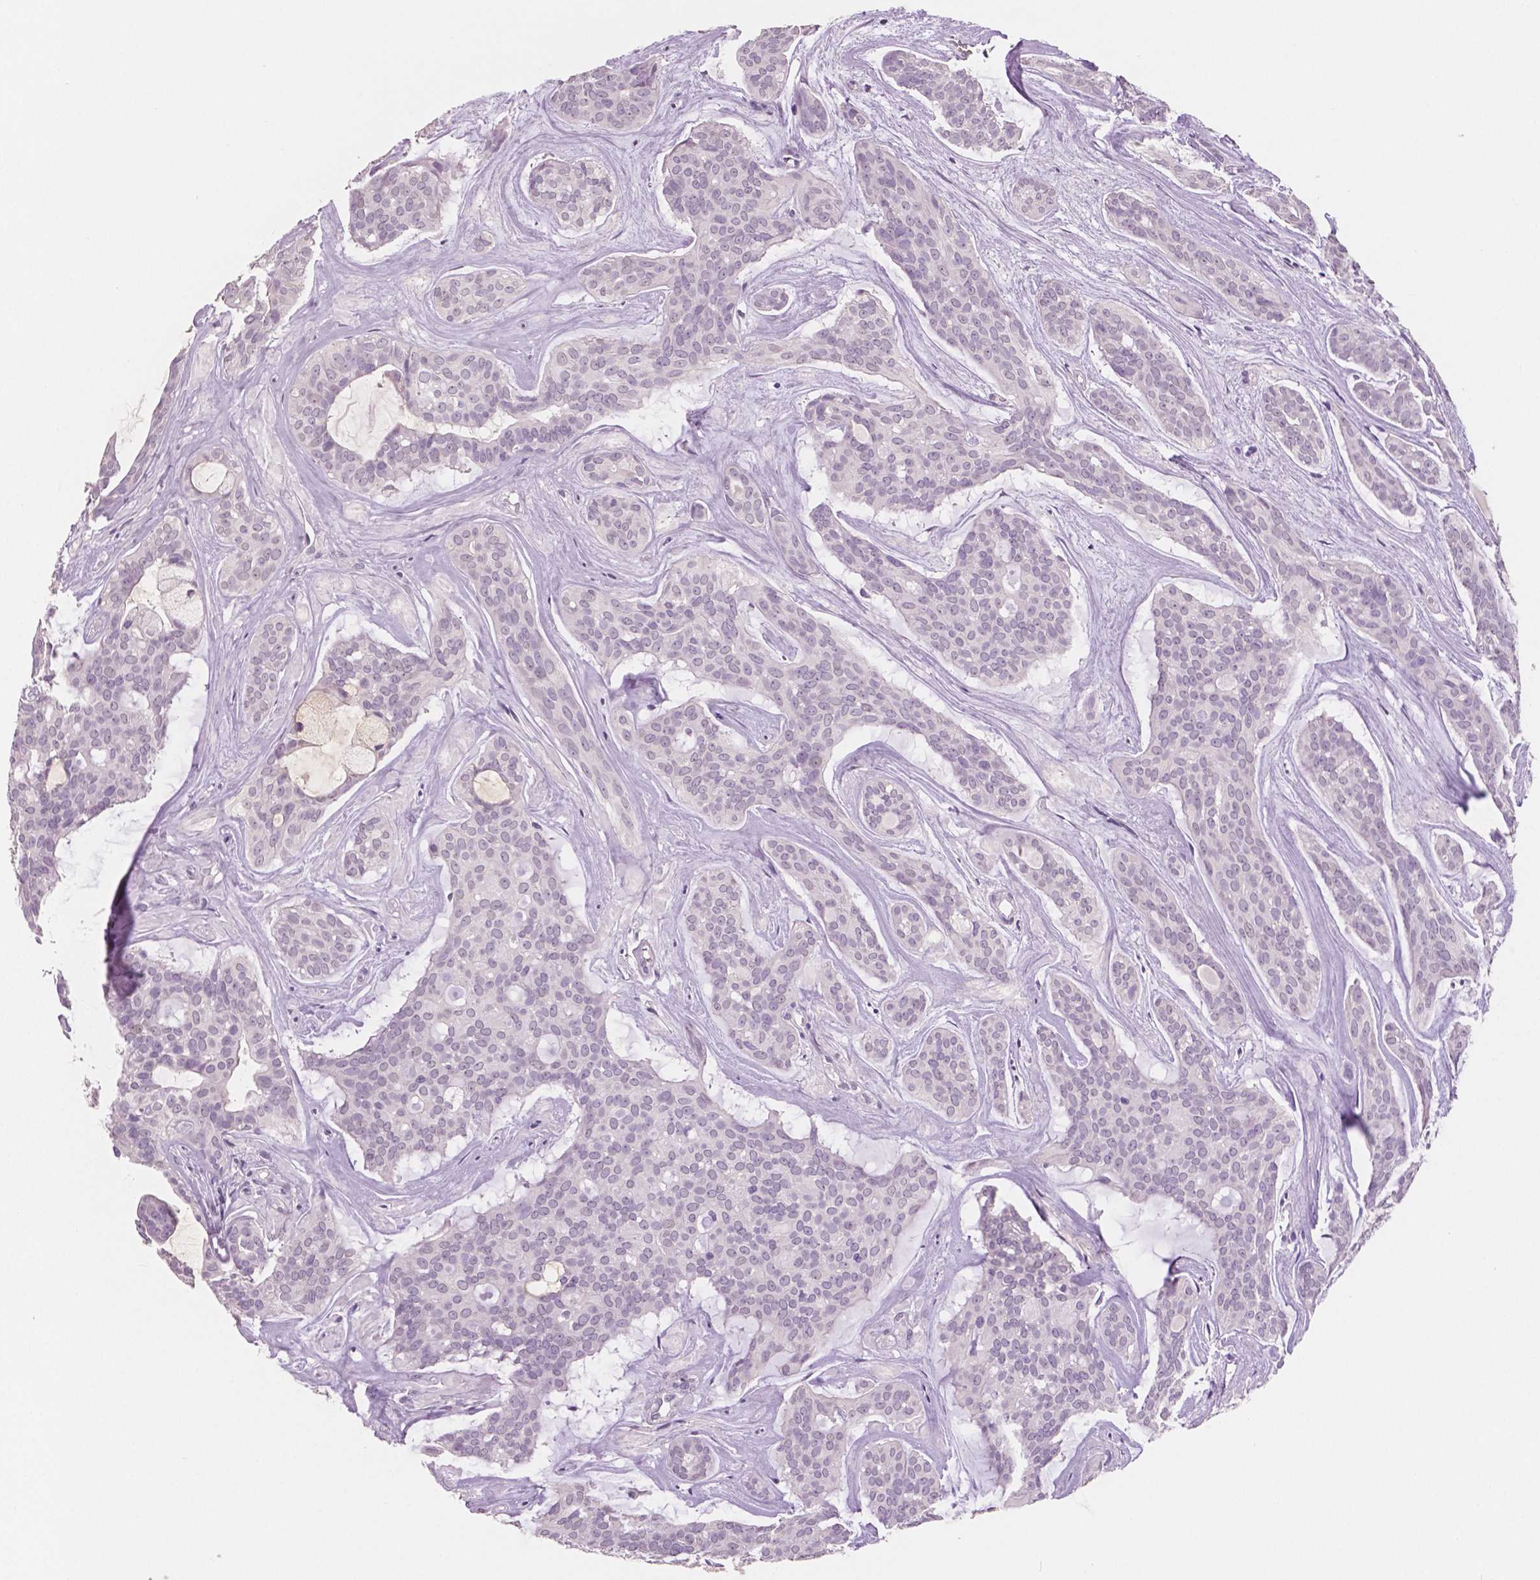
{"staining": {"intensity": "negative", "quantity": "none", "location": "none"}, "tissue": "head and neck cancer", "cell_type": "Tumor cells", "image_type": "cancer", "snomed": [{"axis": "morphology", "description": "Adenocarcinoma, NOS"}, {"axis": "topography", "description": "Head-Neck"}], "caption": "Immunohistochemistry (IHC) photomicrograph of neoplastic tissue: head and neck cancer stained with DAB demonstrates no significant protein staining in tumor cells. (DAB immunohistochemistry visualized using brightfield microscopy, high magnification).", "gene": "NECAB2", "patient": {"sex": "male", "age": 66}}